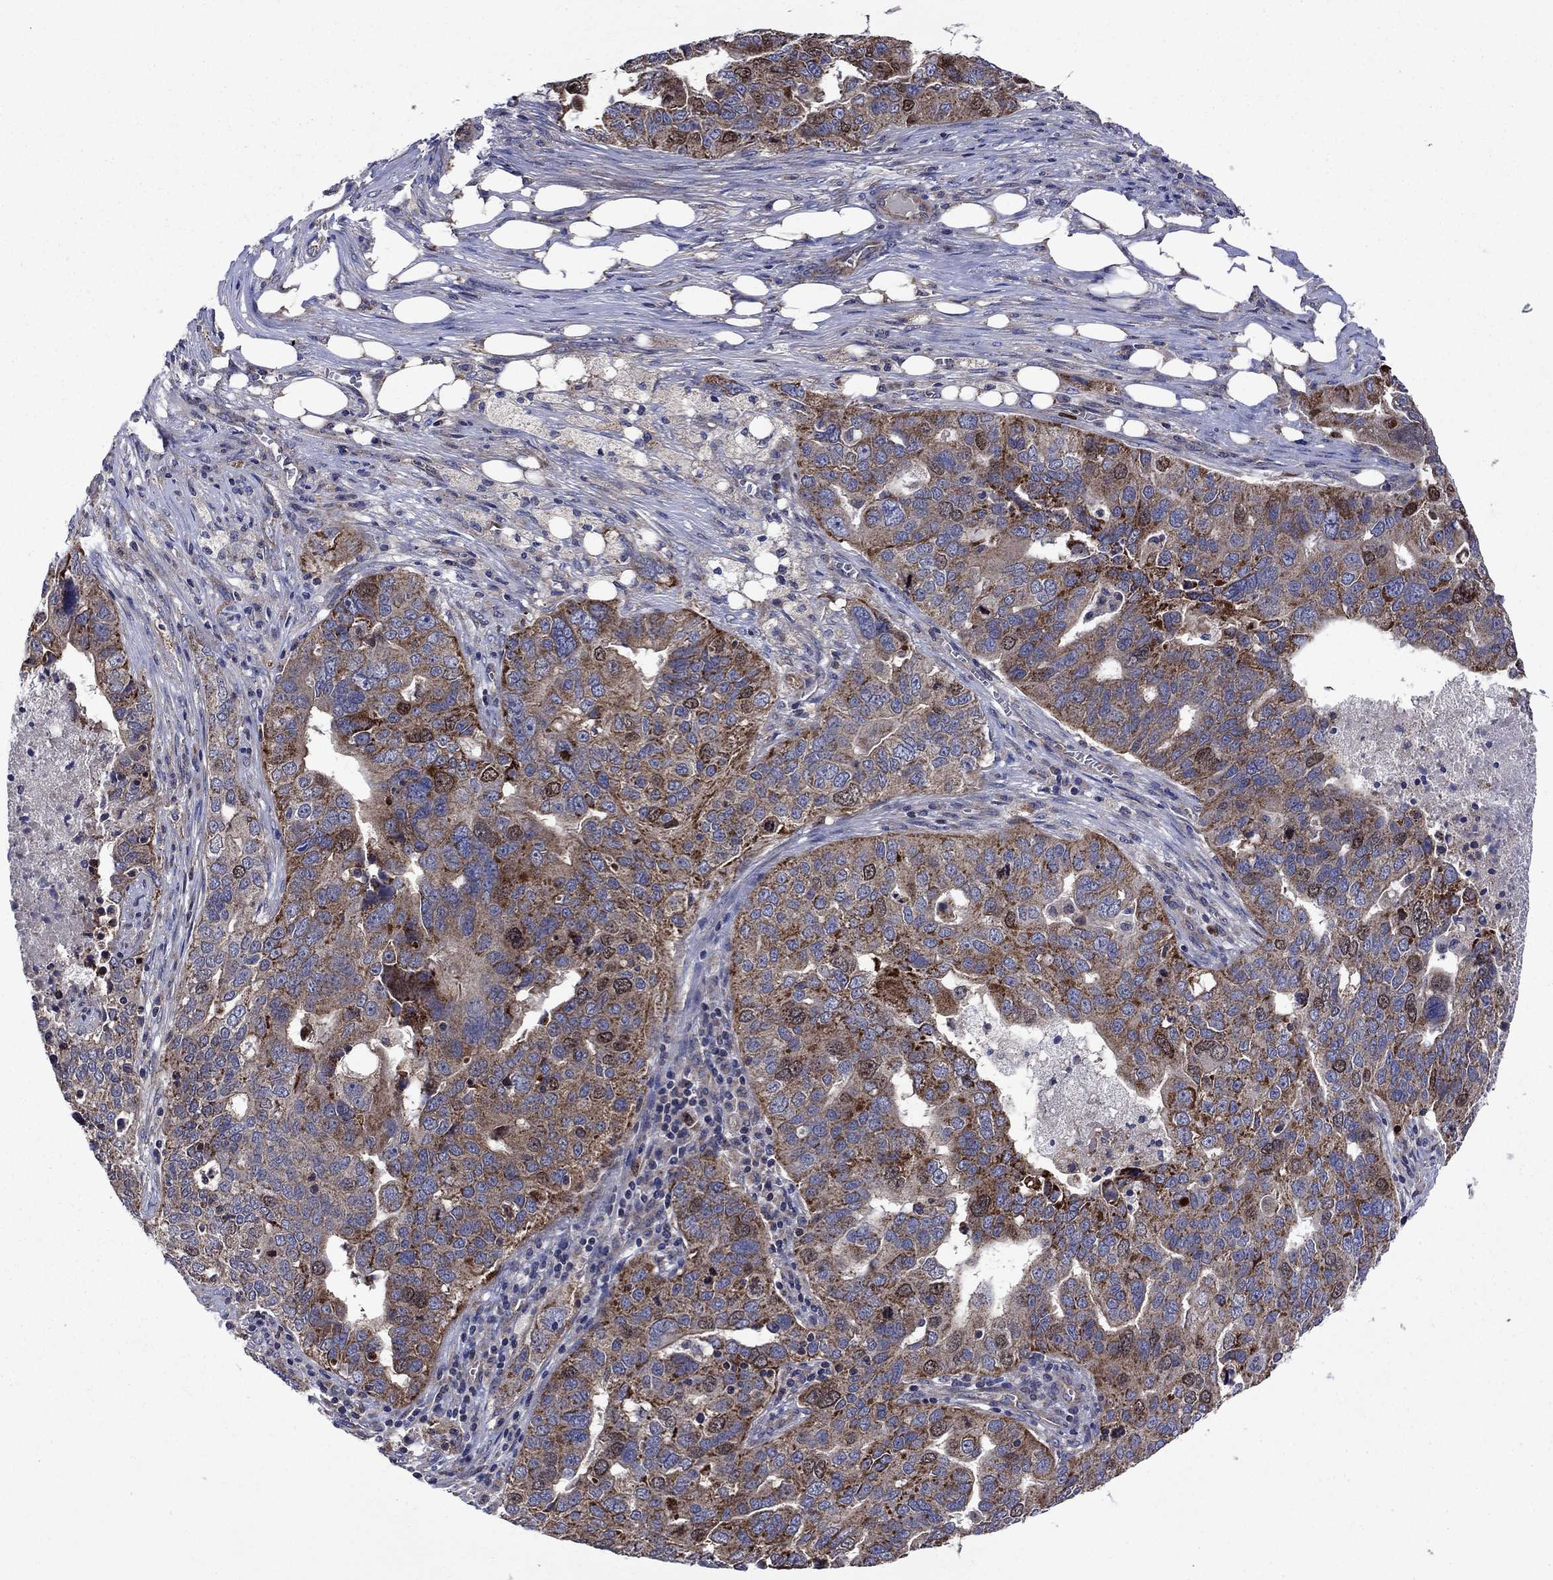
{"staining": {"intensity": "strong", "quantity": "<25%", "location": "cytoplasmic/membranous"}, "tissue": "ovarian cancer", "cell_type": "Tumor cells", "image_type": "cancer", "snomed": [{"axis": "morphology", "description": "Carcinoma, endometroid"}, {"axis": "topography", "description": "Soft tissue"}, {"axis": "topography", "description": "Ovary"}], "caption": "Endometroid carcinoma (ovarian) stained with immunohistochemistry exhibits strong cytoplasmic/membranous expression in about <25% of tumor cells. (DAB (3,3'-diaminobenzidine) IHC with brightfield microscopy, high magnification).", "gene": "KIF22", "patient": {"sex": "female", "age": 52}}